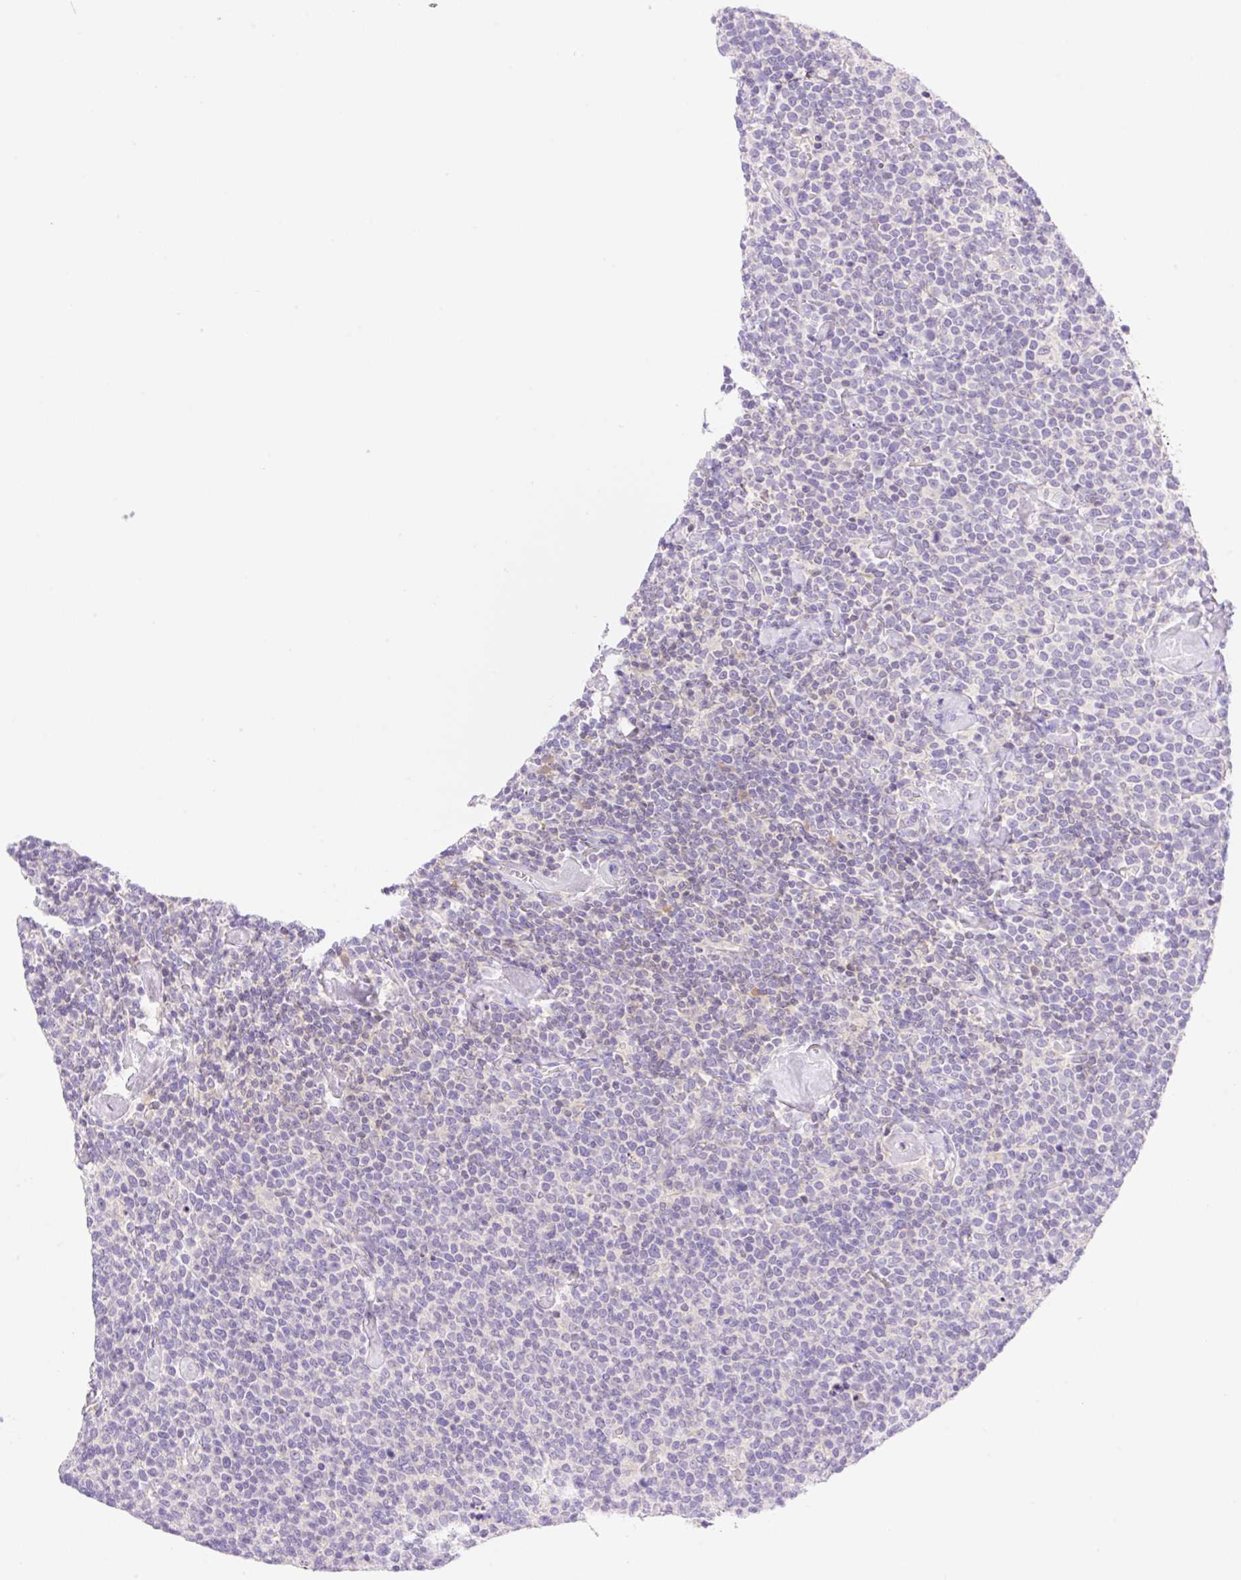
{"staining": {"intensity": "negative", "quantity": "none", "location": "none"}, "tissue": "lymphoma", "cell_type": "Tumor cells", "image_type": "cancer", "snomed": [{"axis": "morphology", "description": "Malignant lymphoma, non-Hodgkin's type, High grade"}, {"axis": "topography", "description": "Lymph node"}], "caption": "The micrograph demonstrates no staining of tumor cells in malignant lymphoma, non-Hodgkin's type (high-grade).", "gene": "DENND5A", "patient": {"sex": "male", "age": 61}}